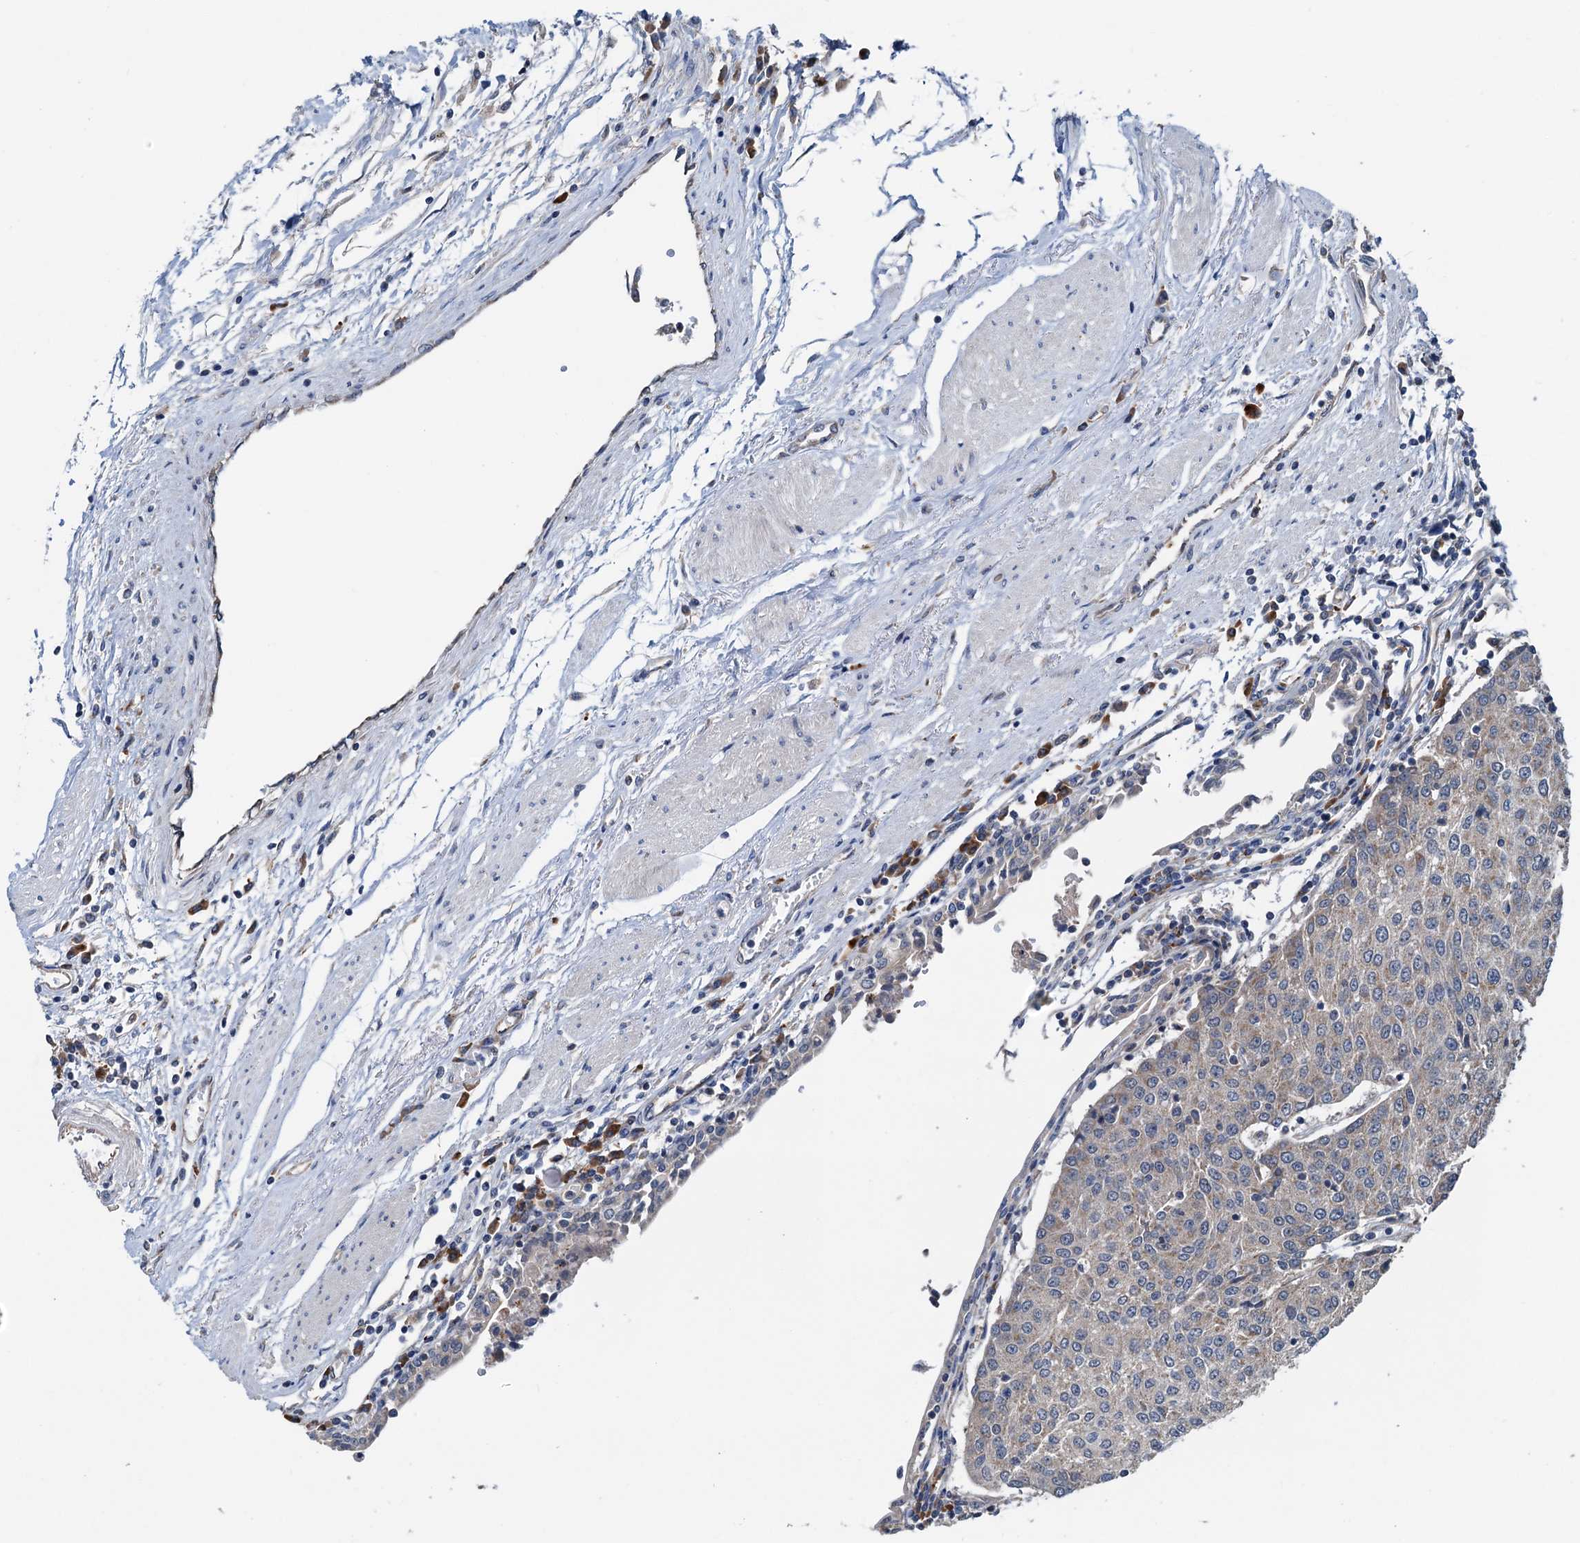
{"staining": {"intensity": "weak", "quantity": ">75%", "location": "cytoplasmic/membranous"}, "tissue": "urothelial cancer", "cell_type": "Tumor cells", "image_type": "cancer", "snomed": [{"axis": "morphology", "description": "Urothelial carcinoma, High grade"}, {"axis": "topography", "description": "Urinary bladder"}], "caption": "Immunohistochemical staining of urothelial cancer exhibits low levels of weak cytoplasmic/membranous expression in about >75% of tumor cells.", "gene": "ELAC1", "patient": {"sex": "female", "age": 85}}